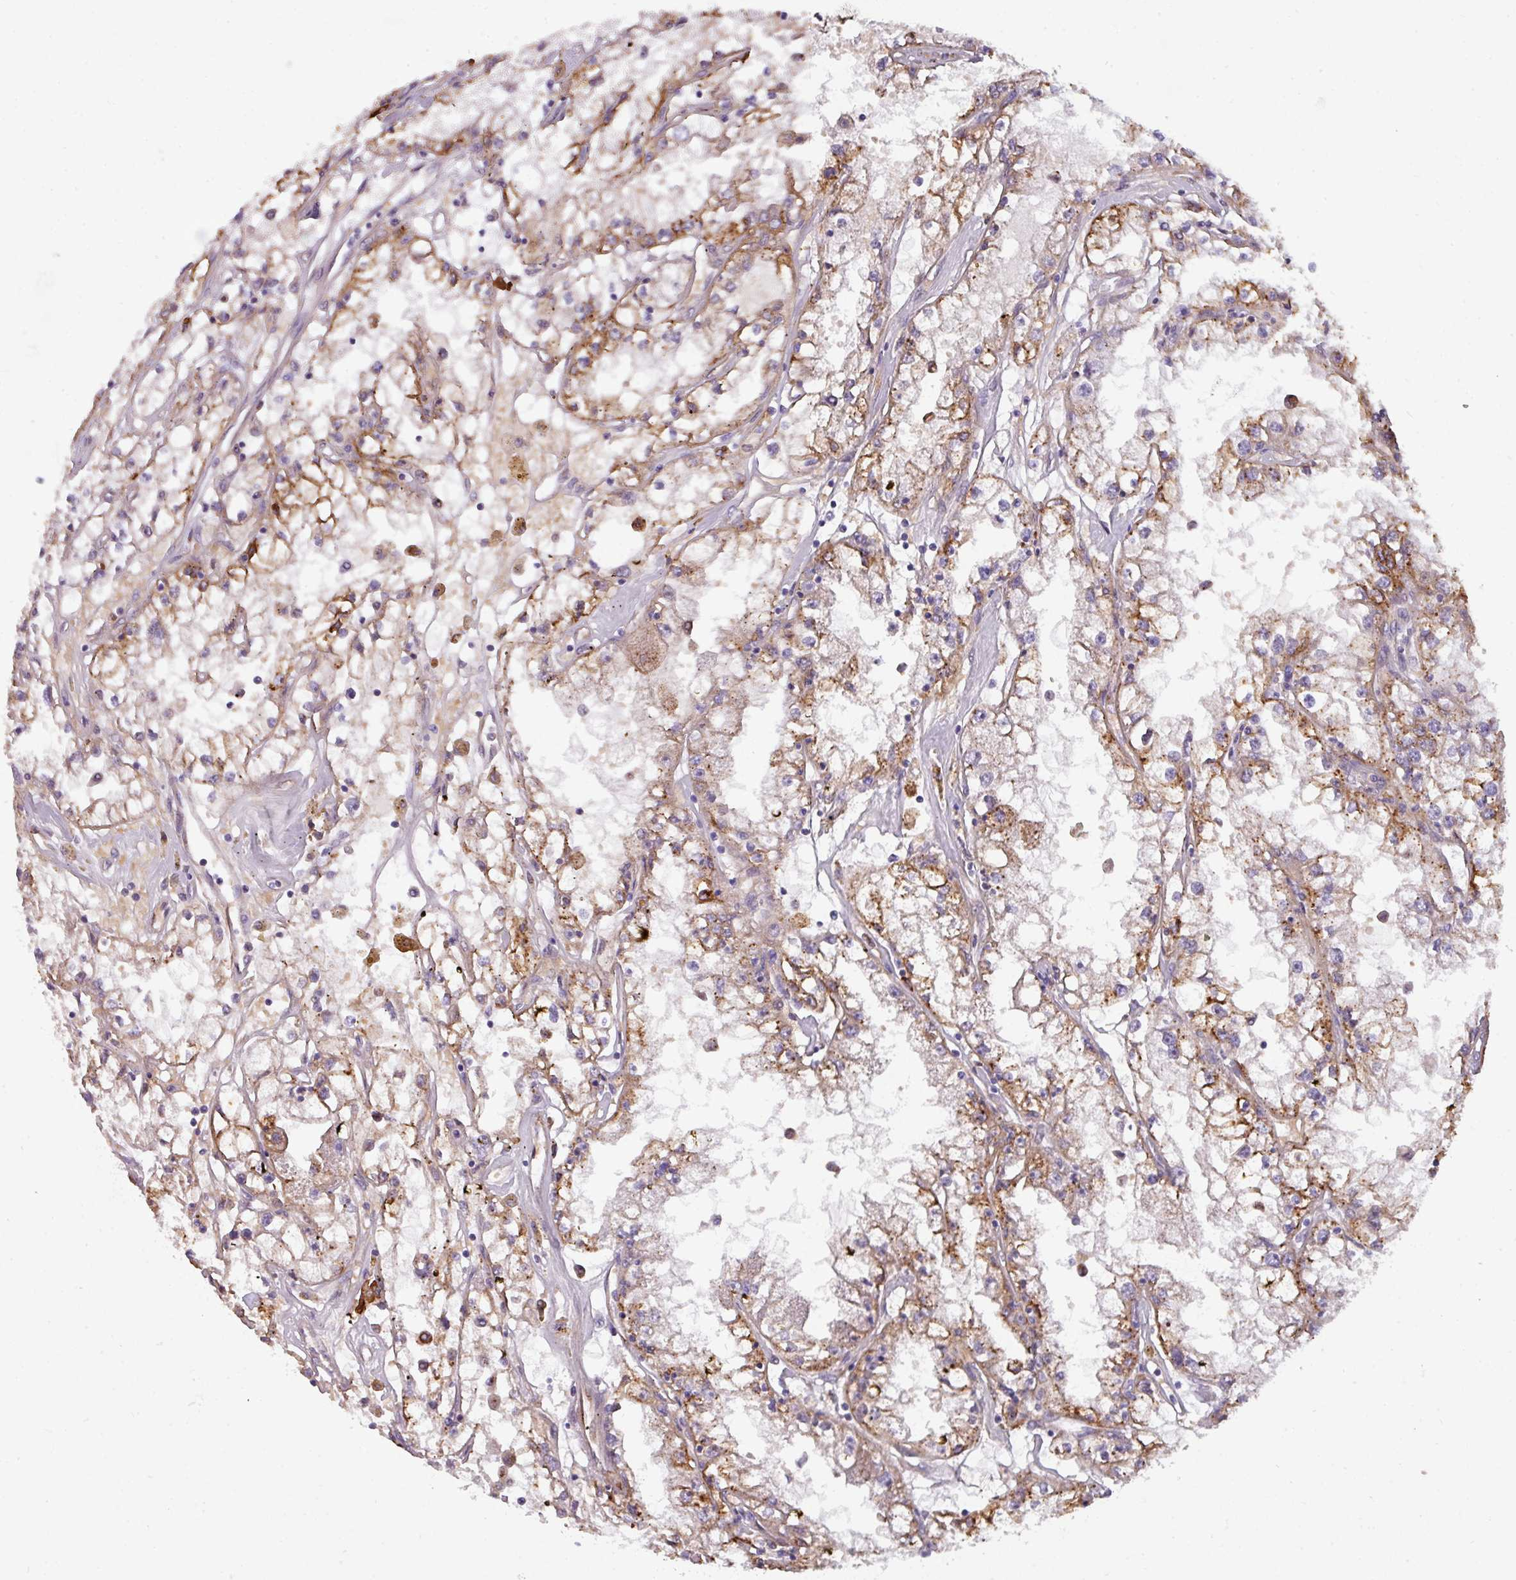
{"staining": {"intensity": "moderate", "quantity": ">75%", "location": "cytoplasmic/membranous"}, "tissue": "renal cancer", "cell_type": "Tumor cells", "image_type": "cancer", "snomed": [{"axis": "morphology", "description": "Adenocarcinoma, NOS"}, {"axis": "topography", "description": "Kidney"}], "caption": "IHC histopathology image of human renal cancer (adenocarcinoma) stained for a protein (brown), which demonstrates medium levels of moderate cytoplasmic/membranous staining in about >75% of tumor cells.", "gene": "BUD23", "patient": {"sex": "male", "age": 56}}